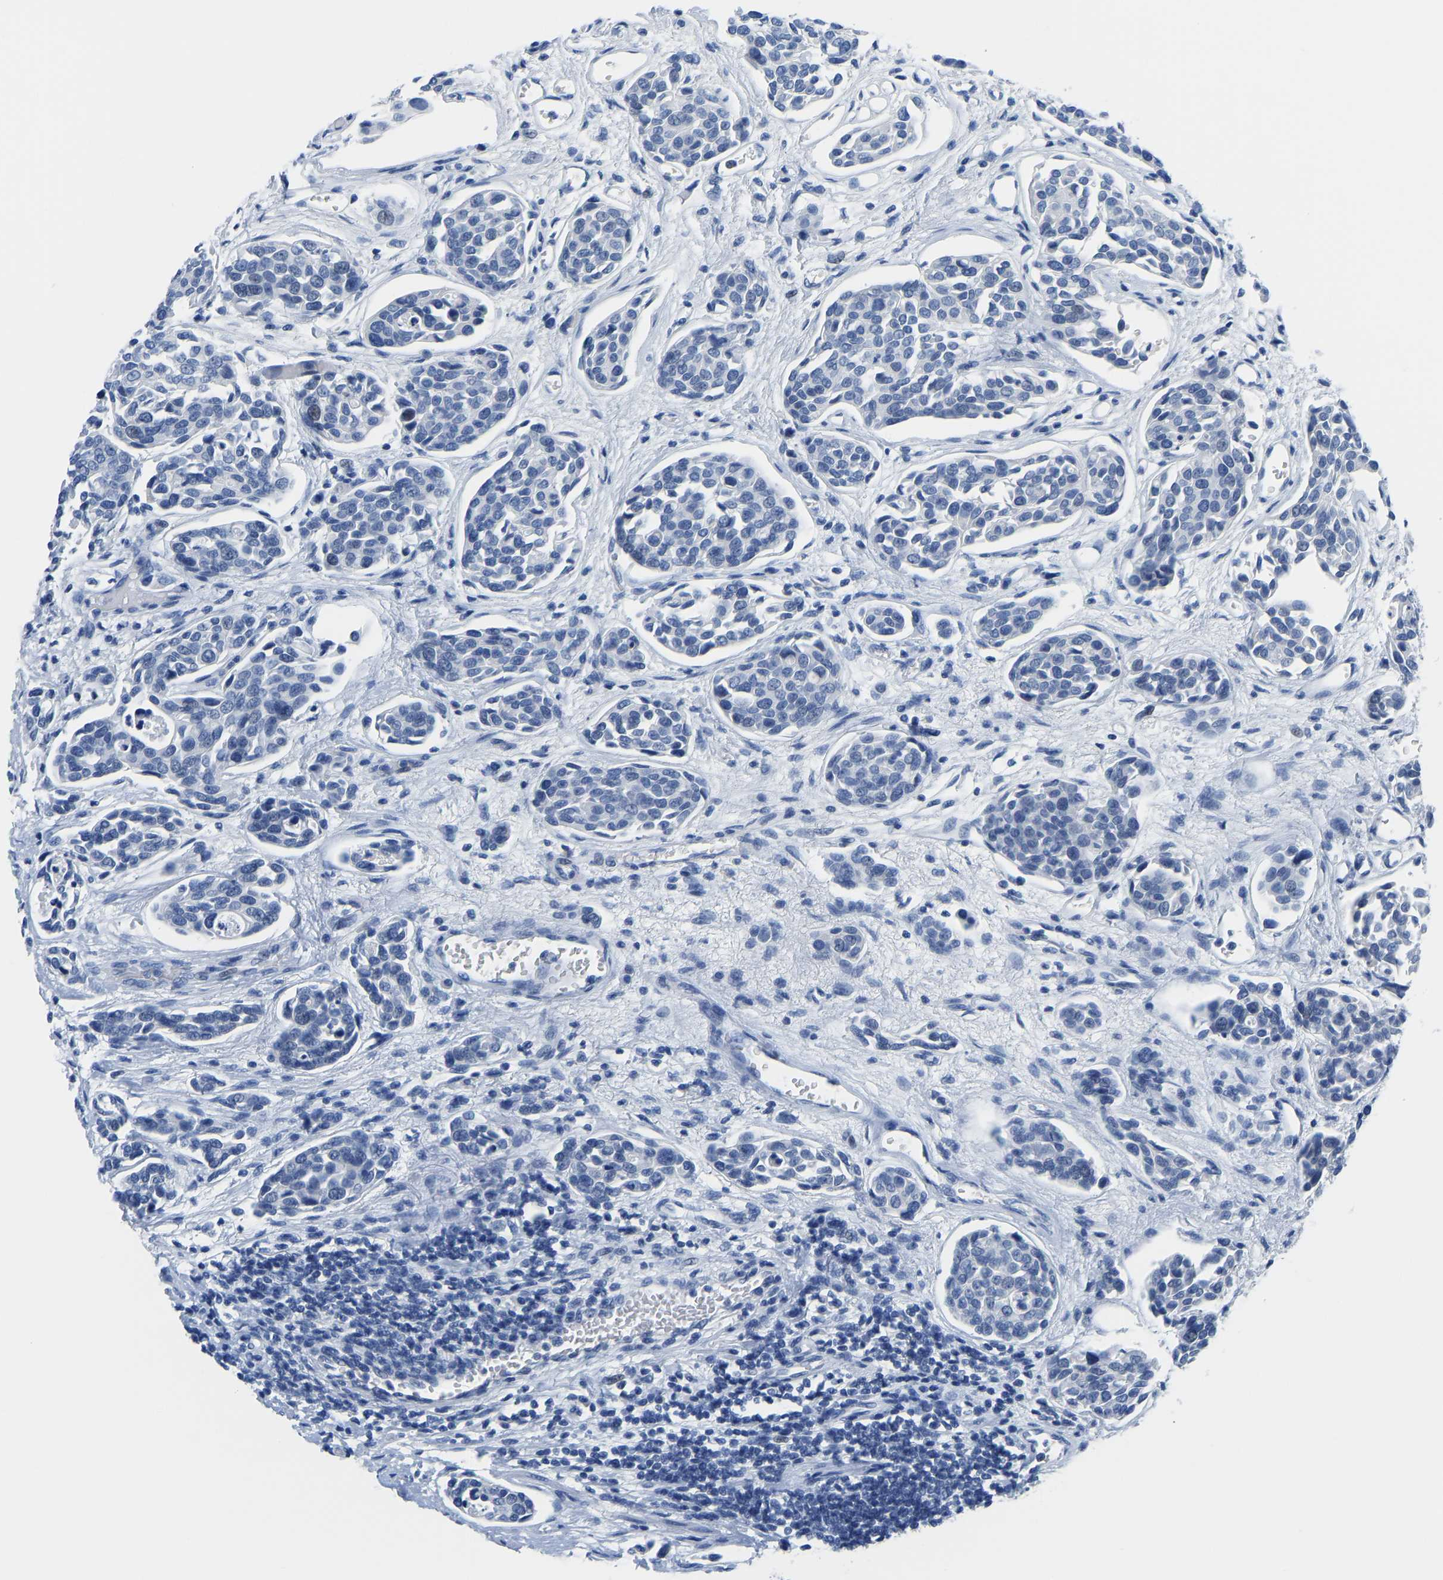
{"staining": {"intensity": "negative", "quantity": "none", "location": "none"}, "tissue": "urothelial cancer", "cell_type": "Tumor cells", "image_type": "cancer", "snomed": [{"axis": "morphology", "description": "Urothelial carcinoma, High grade"}, {"axis": "topography", "description": "Urinary bladder"}], "caption": "An image of urothelial cancer stained for a protein reveals no brown staining in tumor cells. (DAB immunohistochemistry (IHC) visualized using brightfield microscopy, high magnification).", "gene": "SERPINB3", "patient": {"sex": "male", "age": 78}}